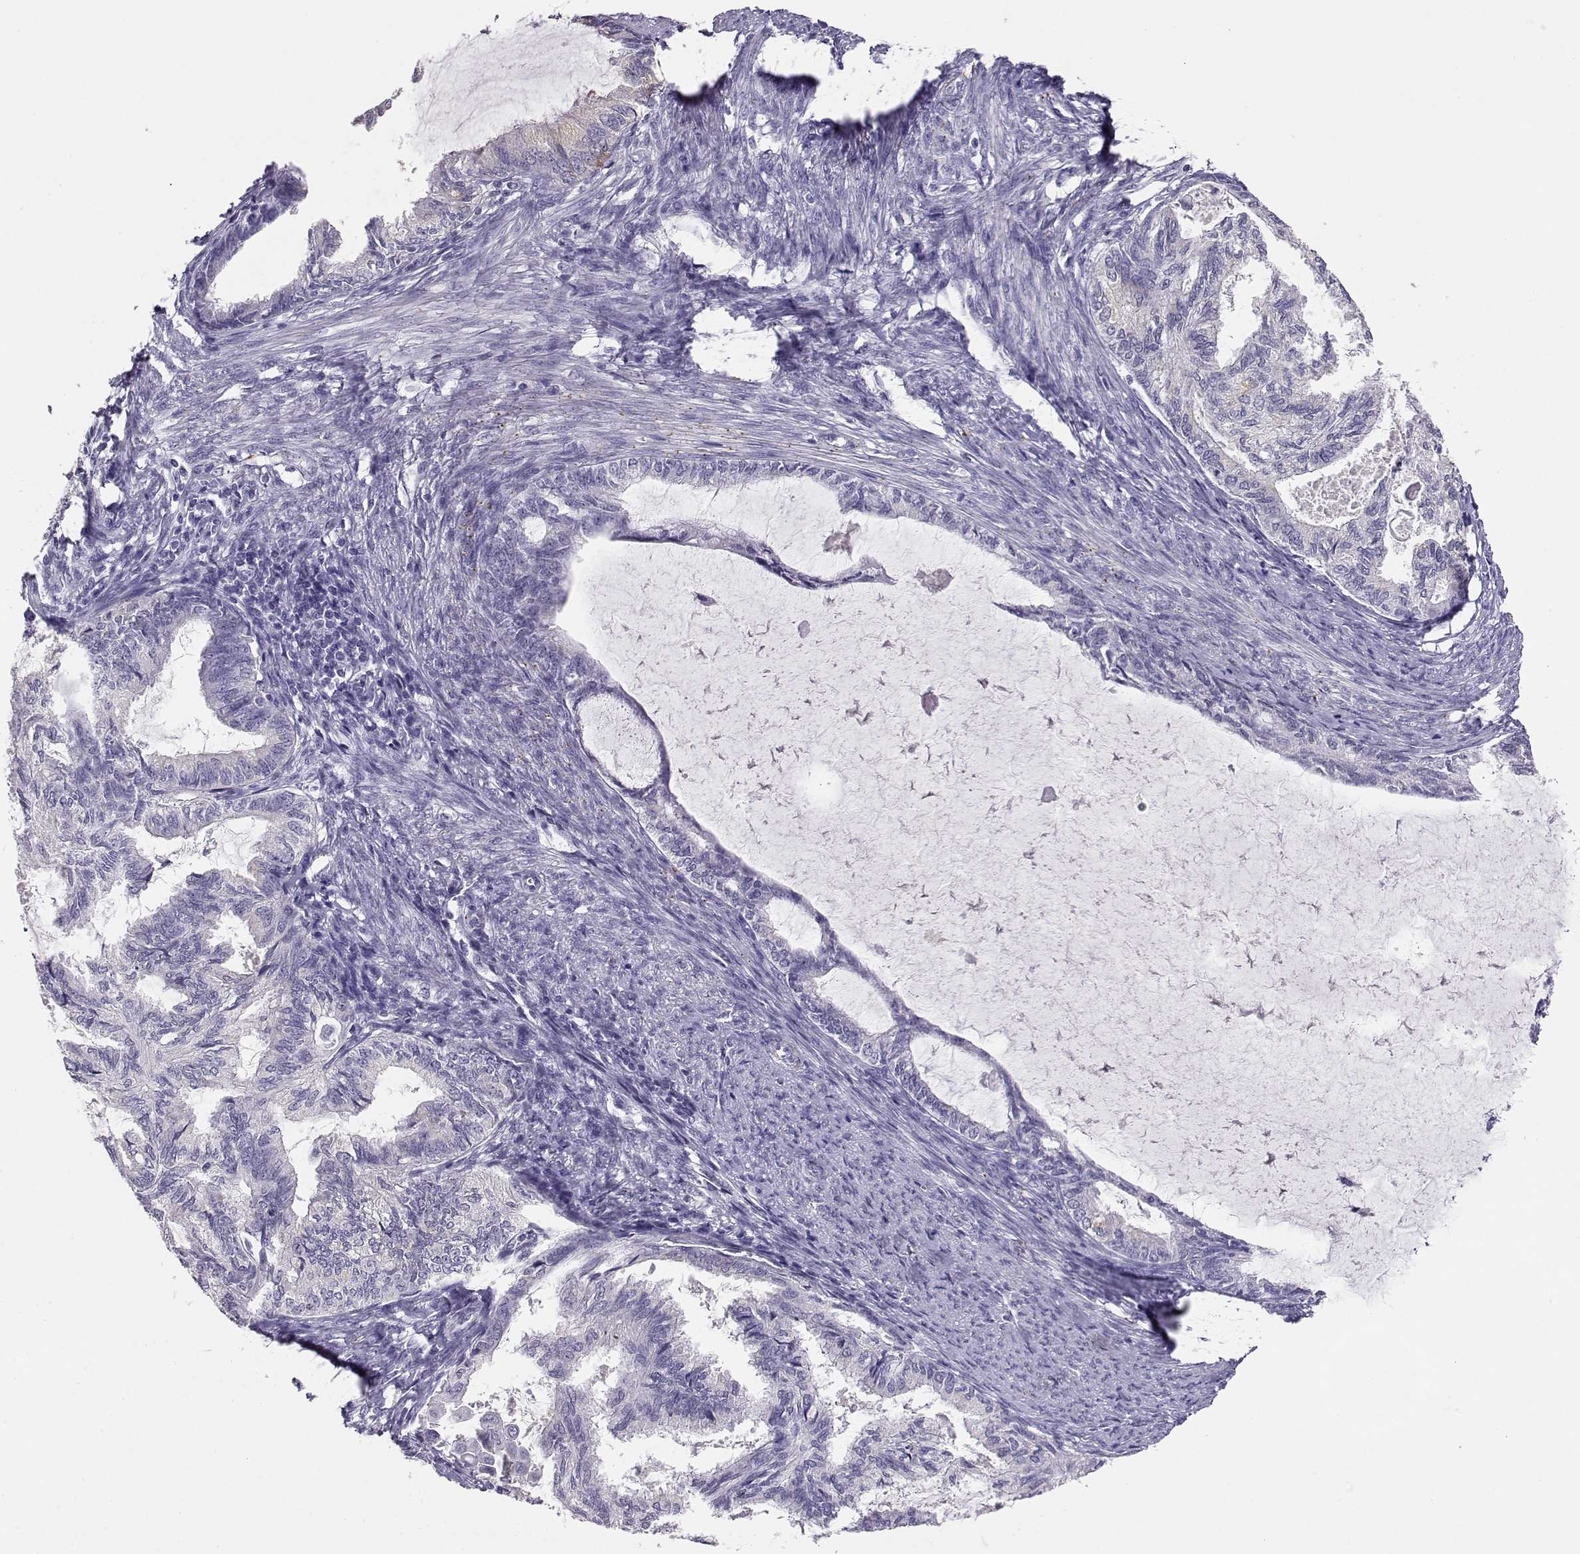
{"staining": {"intensity": "negative", "quantity": "none", "location": "none"}, "tissue": "endometrial cancer", "cell_type": "Tumor cells", "image_type": "cancer", "snomed": [{"axis": "morphology", "description": "Adenocarcinoma, NOS"}, {"axis": "topography", "description": "Endometrium"}], "caption": "Tumor cells show no significant staining in endometrial cancer (adenocarcinoma). Nuclei are stained in blue.", "gene": "ENDOU", "patient": {"sex": "female", "age": 86}}